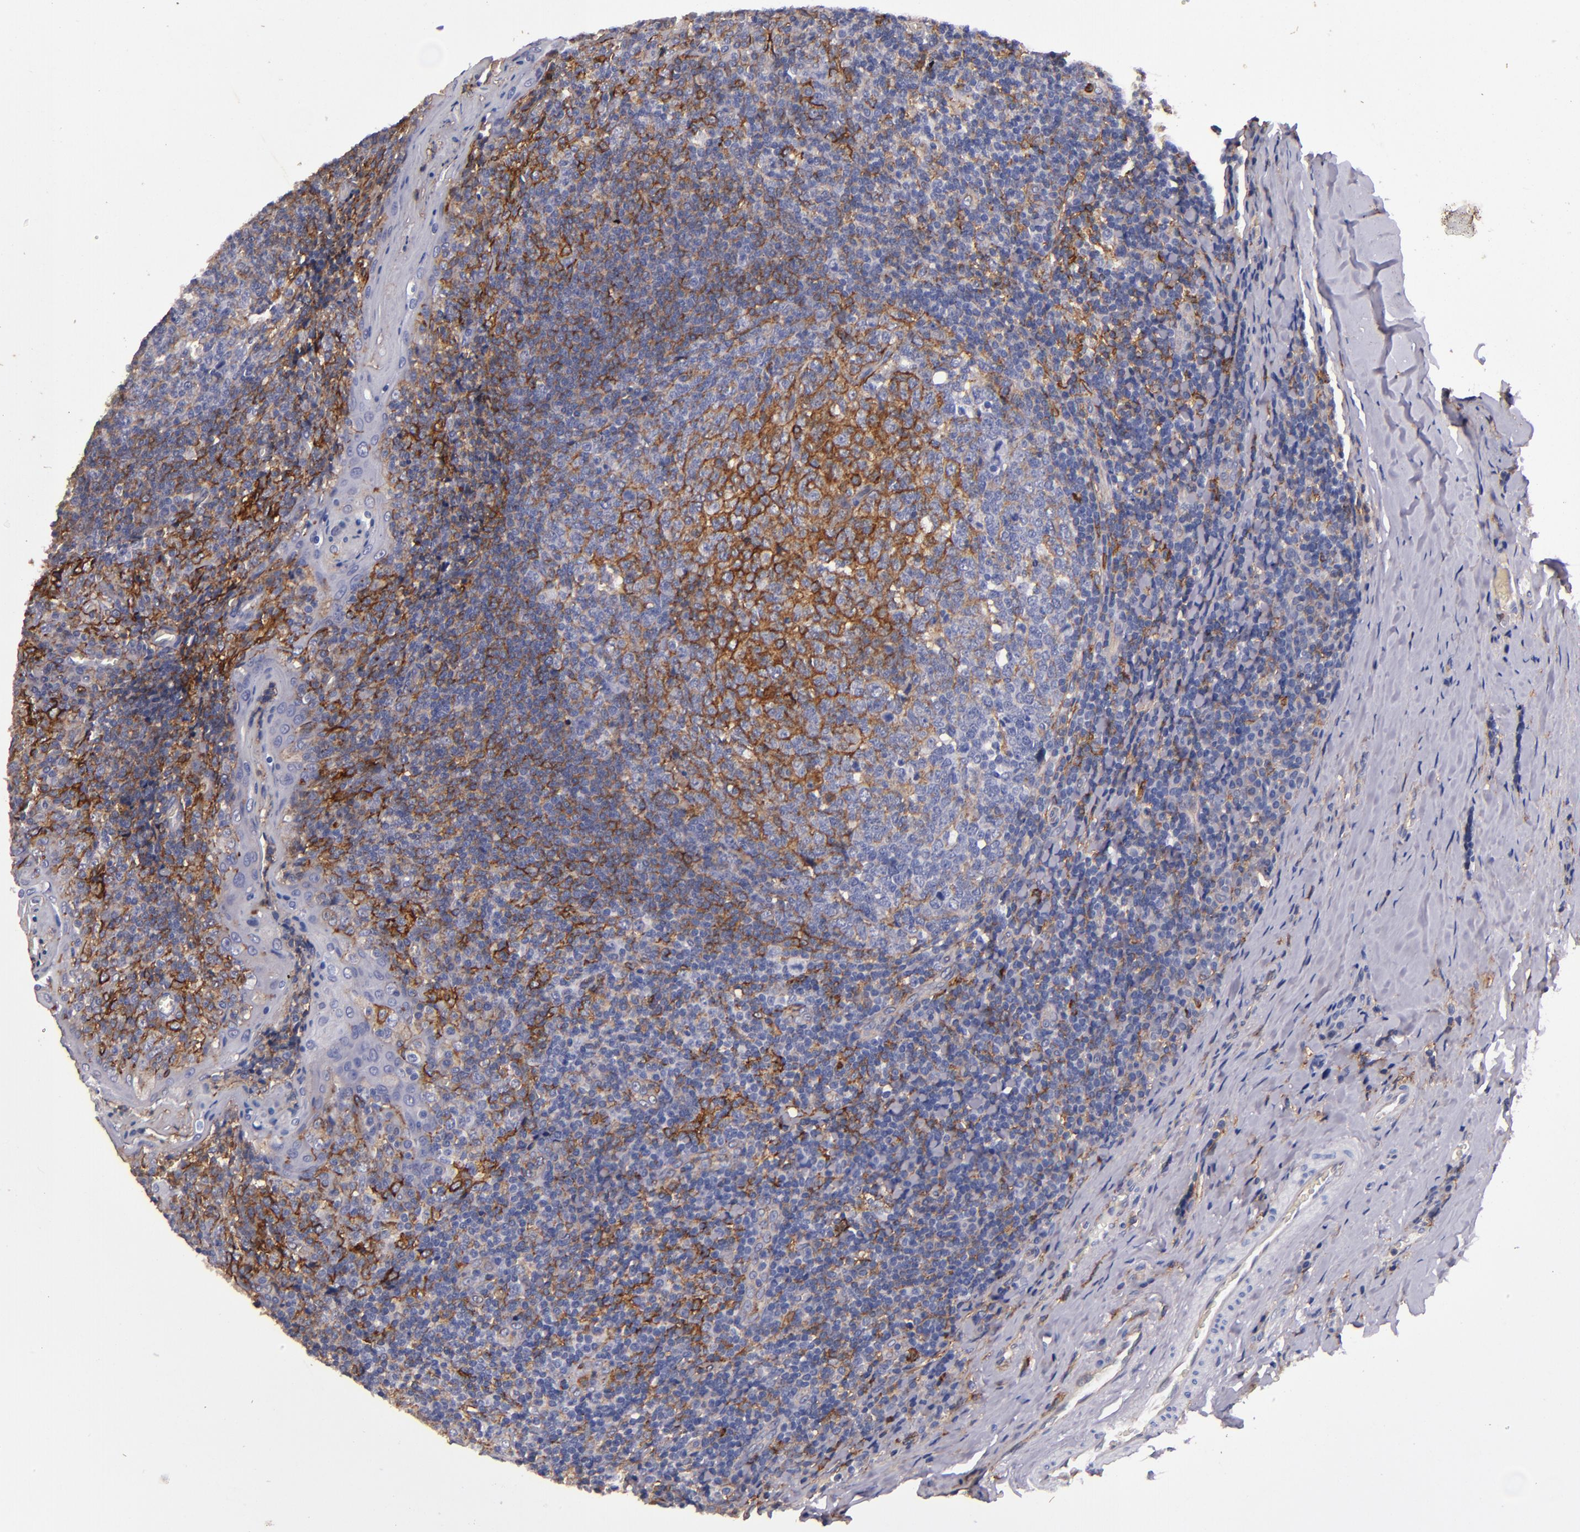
{"staining": {"intensity": "moderate", "quantity": "<25%", "location": "cytoplasmic/membranous"}, "tissue": "tonsil", "cell_type": "Germinal center cells", "image_type": "normal", "snomed": [{"axis": "morphology", "description": "Normal tissue, NOS"}, {"axis": "topography", "description": "Tonsil"}], "caption": "A brown stain labels moderate cytoplasmic/membranous staining of a protein in germinal center cells of unremarkable tonsil.", "gene": "SIRPA", "patient": {"sex": "male", "age": 31}}